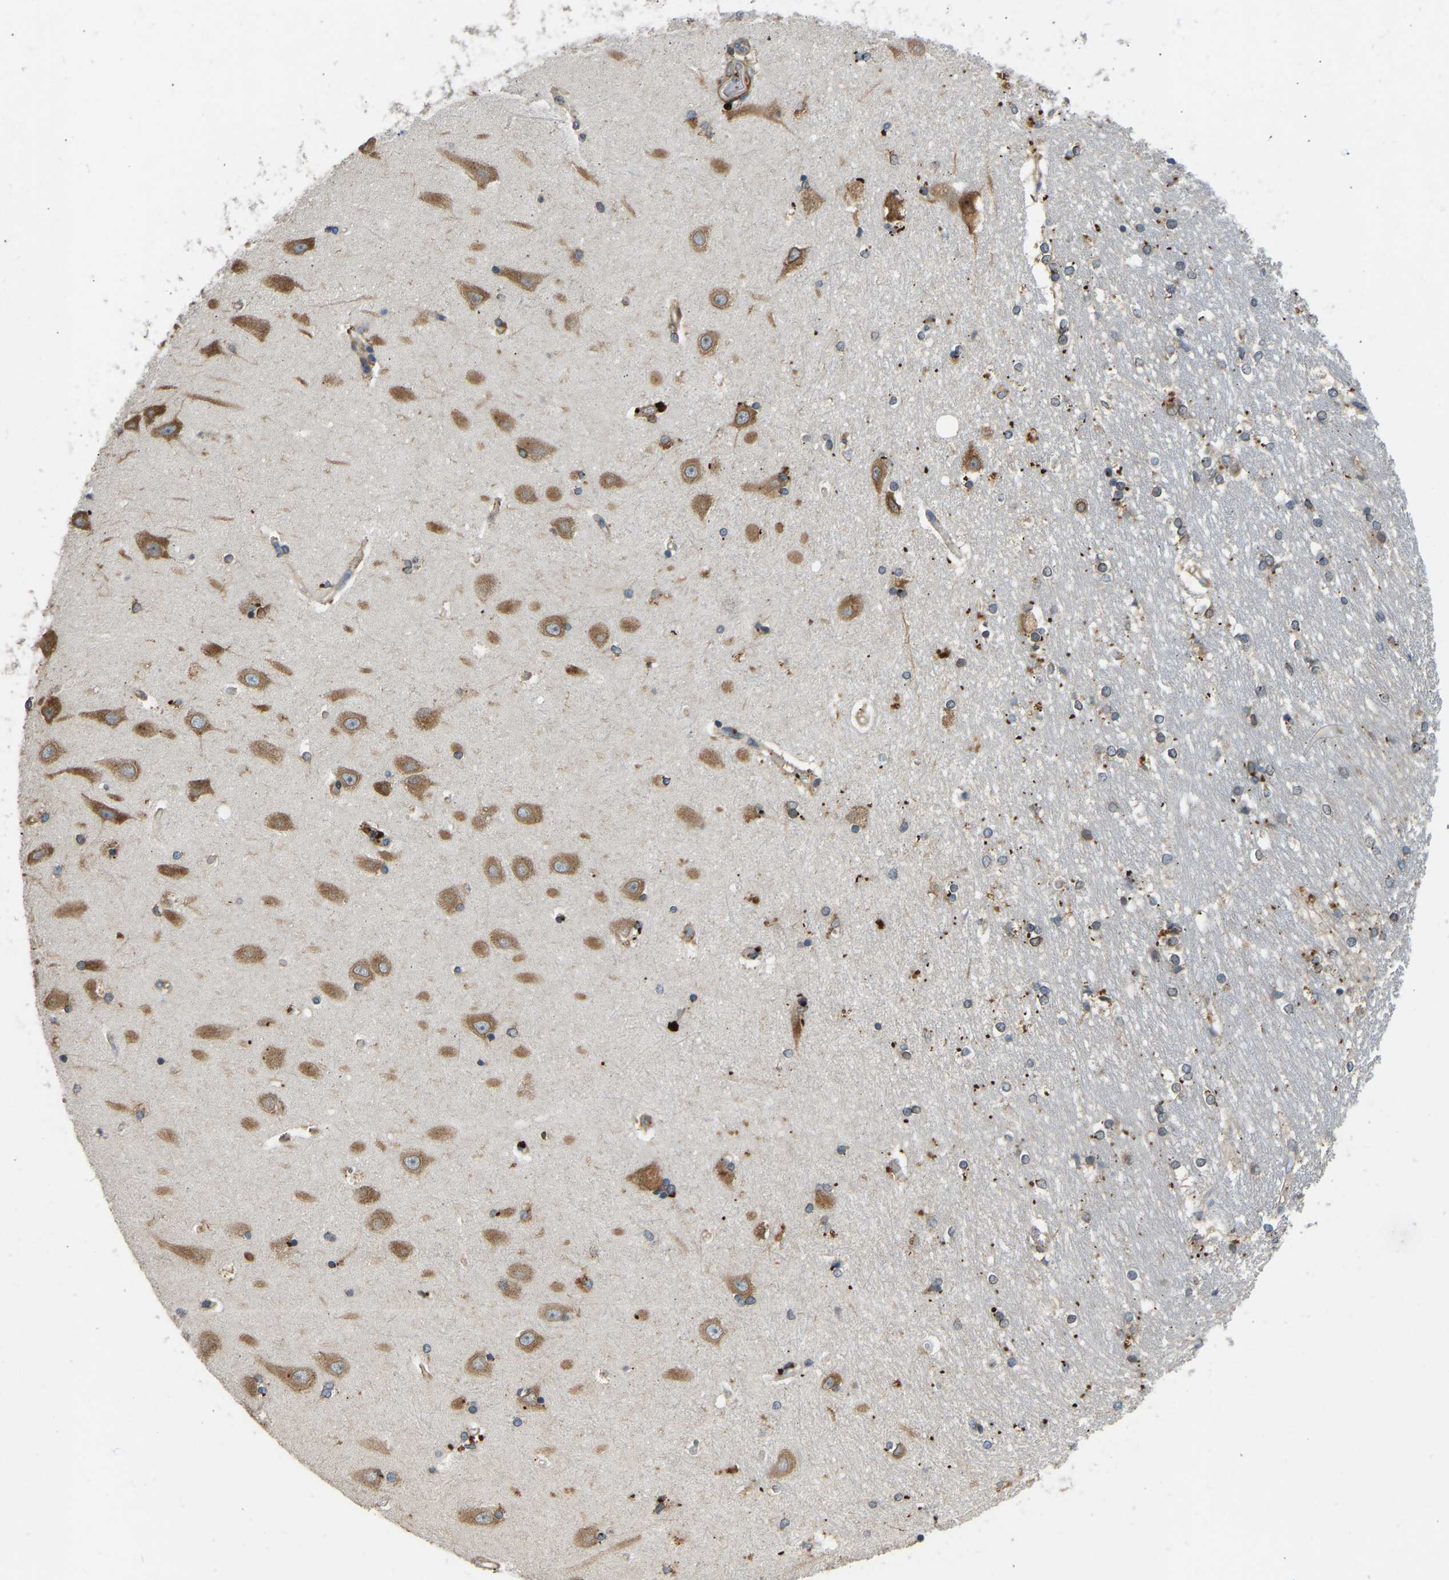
{"staining": {"intensity": "moderate", "quantity": "25%-75%", "location": "cytoplasmic/membranous"}, "tissue": "hippocampus", "cell_type": "Glial cells", "image_type": "normal", "snomed": [{"axis": "morphology", "description": "Normal tissue, NOS"}, {"axis": "topography", "description": "Hippocampus"}], "caption": "Normal hippocampus displays moderate cytoplasmic/membranous expression in approximately 25%-75% of glial cells.", "gene": "OS9", "patient": {"sex": "male", "age": 45}}